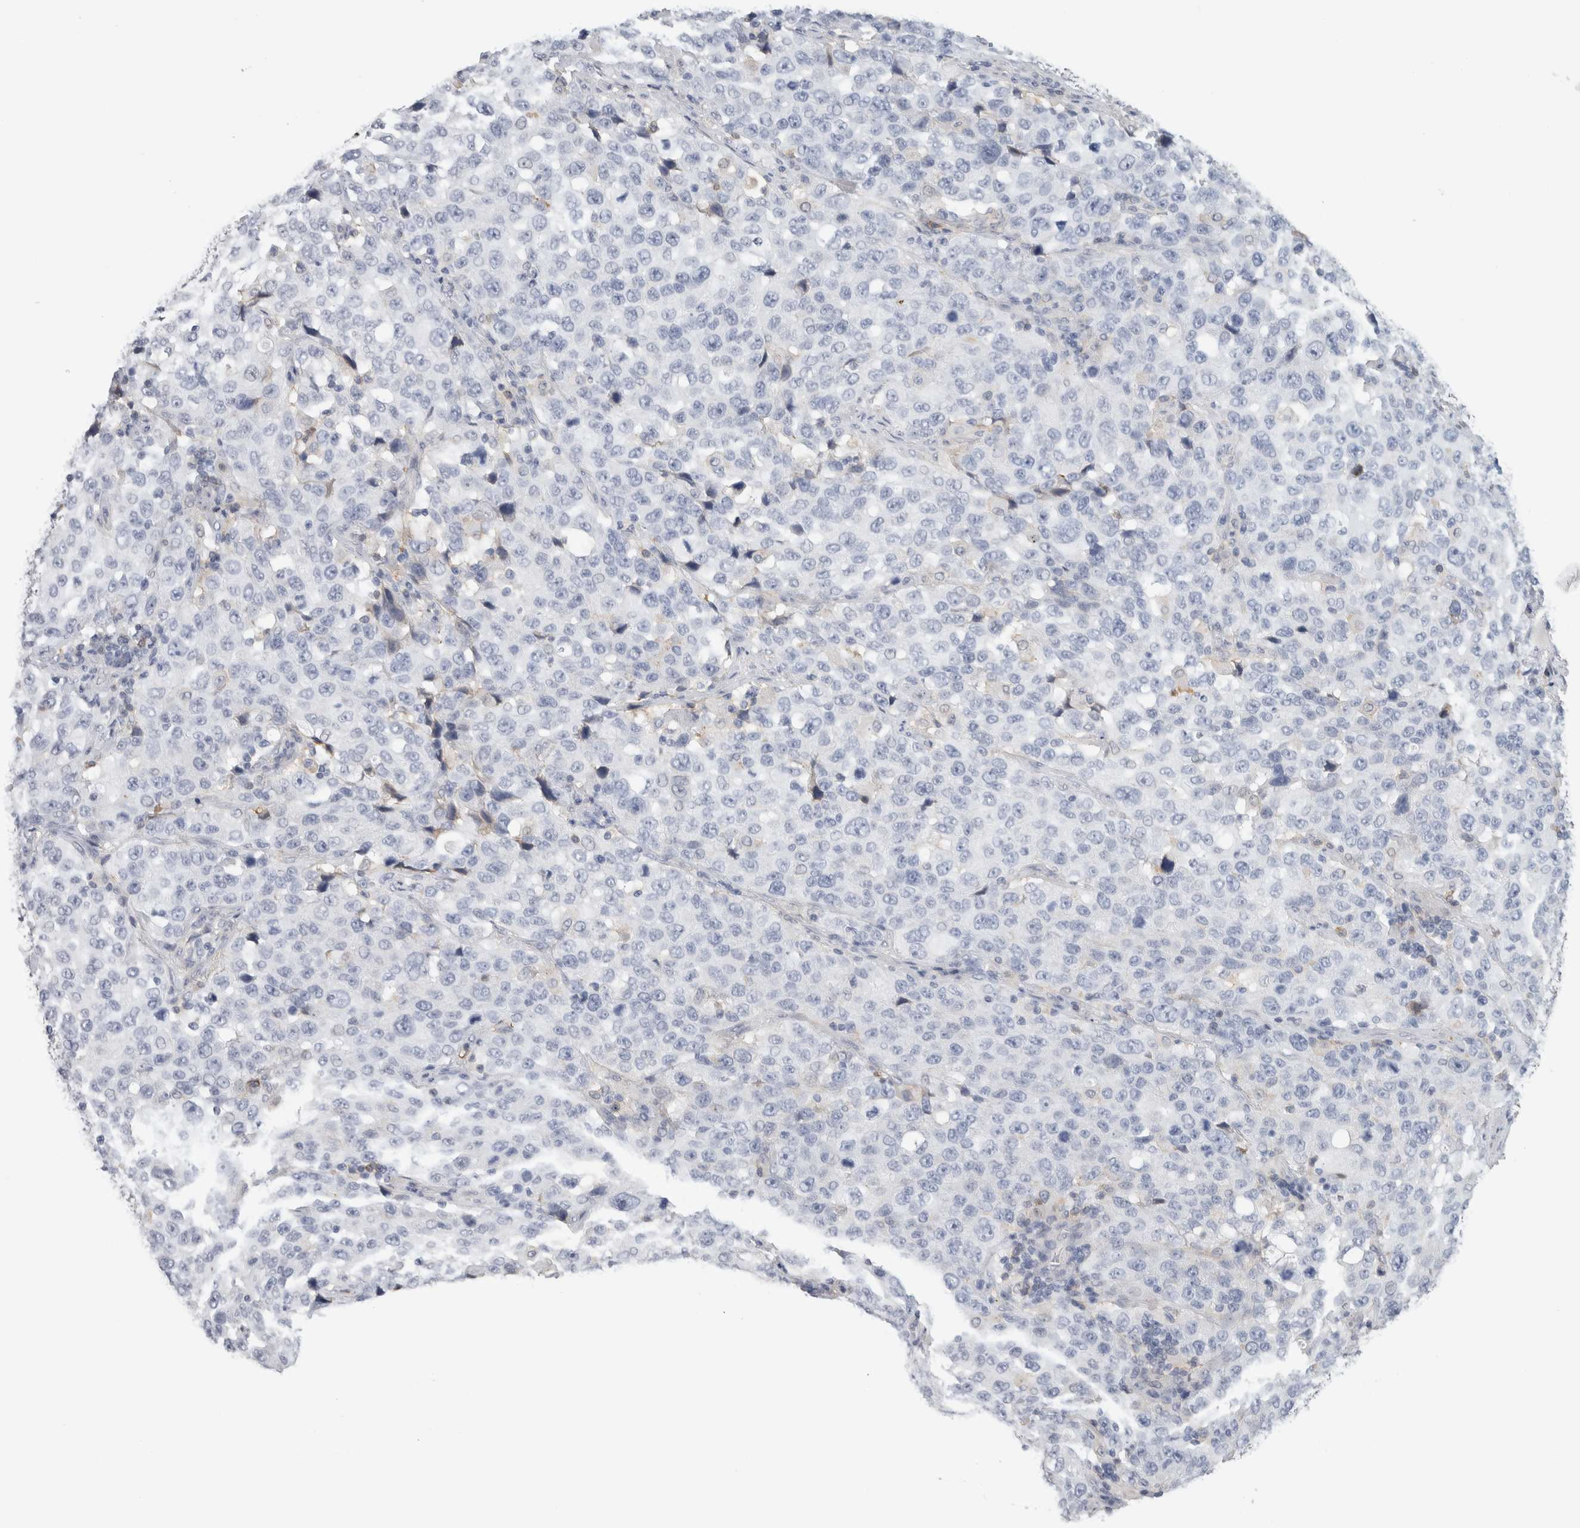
{"staining": {"intensity": "negative", "quantity": "none", "location": "none"}, "tissue": "stomach cancer", "cell_type": "Tumor cells", "image_type": "cancer", "snomed": [{"axis": "morphology", "description": "Normal tissue, NOS"}, {"axis": "morphology", "description": "Adenocarcinoma, NOS"}, {"axis": "topography", "description": "Stomach"}], "caption": "IHC of stomach adenocarcinoma exhibits no positivity in tumor cells.", "gene": "P2RY2", "patient": {"sex": "male", "age": 48}}